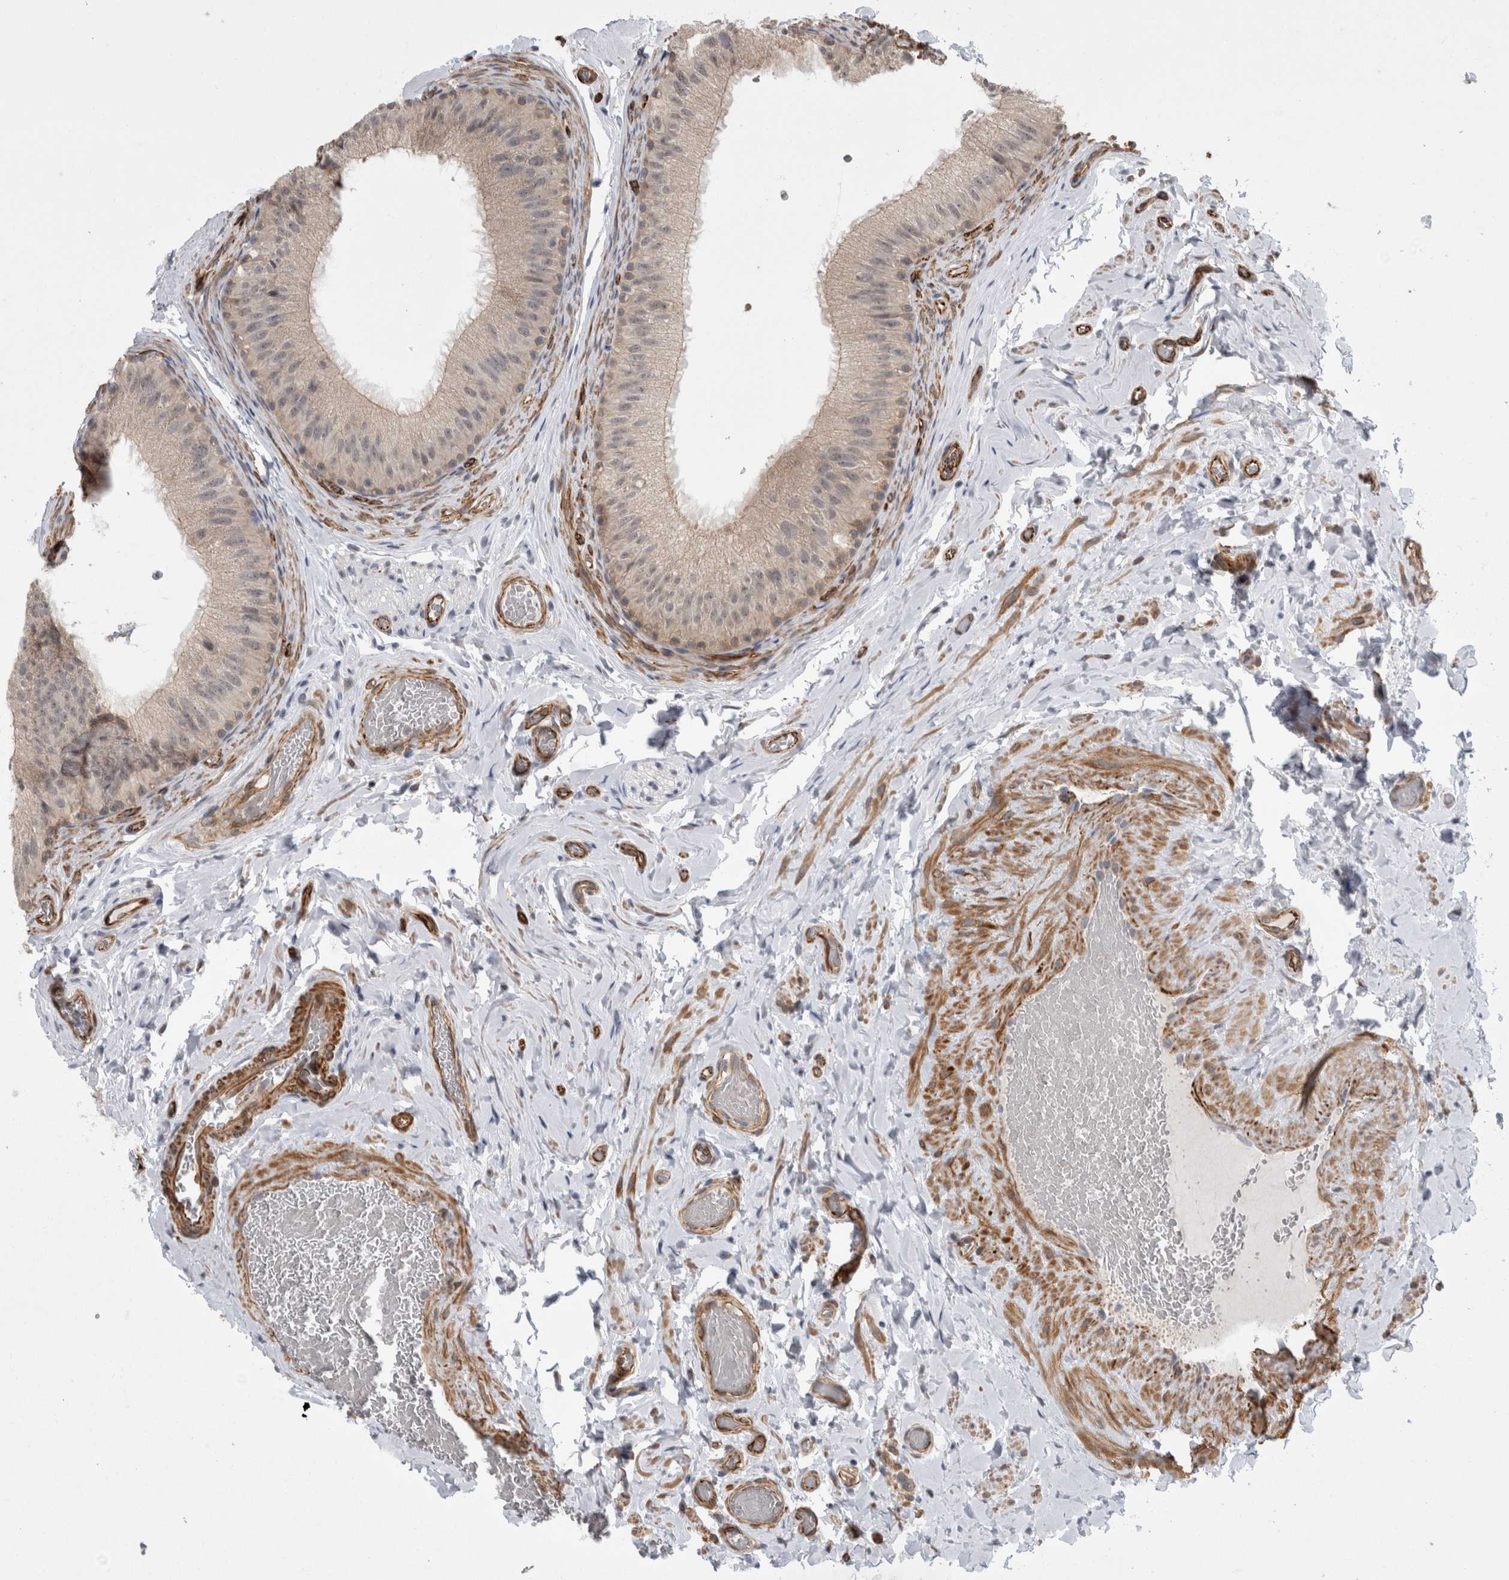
{"staining": {"intensity": "weak", "quantity": "<25%", "location": "cytoplasmic/membranous"}, "tissue": "epididymis", "cell_type": "Glandular cells", "image_type": "normal", "snomed": [{"axis": "morphology", "description": "Normal tissue, NOS"}, {"axis": "topography", "description": "Vascular tissue"}, {"axis": "topography", "description": "Epididymis"}], "caption": "Glandular cells are negative for brown protein staining in unremarkable epididymis. The staining was performed using DAB (3,3'-diaminobenzidine) to visualize the protein expression in brown, while the nuclei were stained in blue with hematoxylin (Magnification: 20x).", "gene": "FAM83H", "patient": {"sex": "male", "age": 49}}